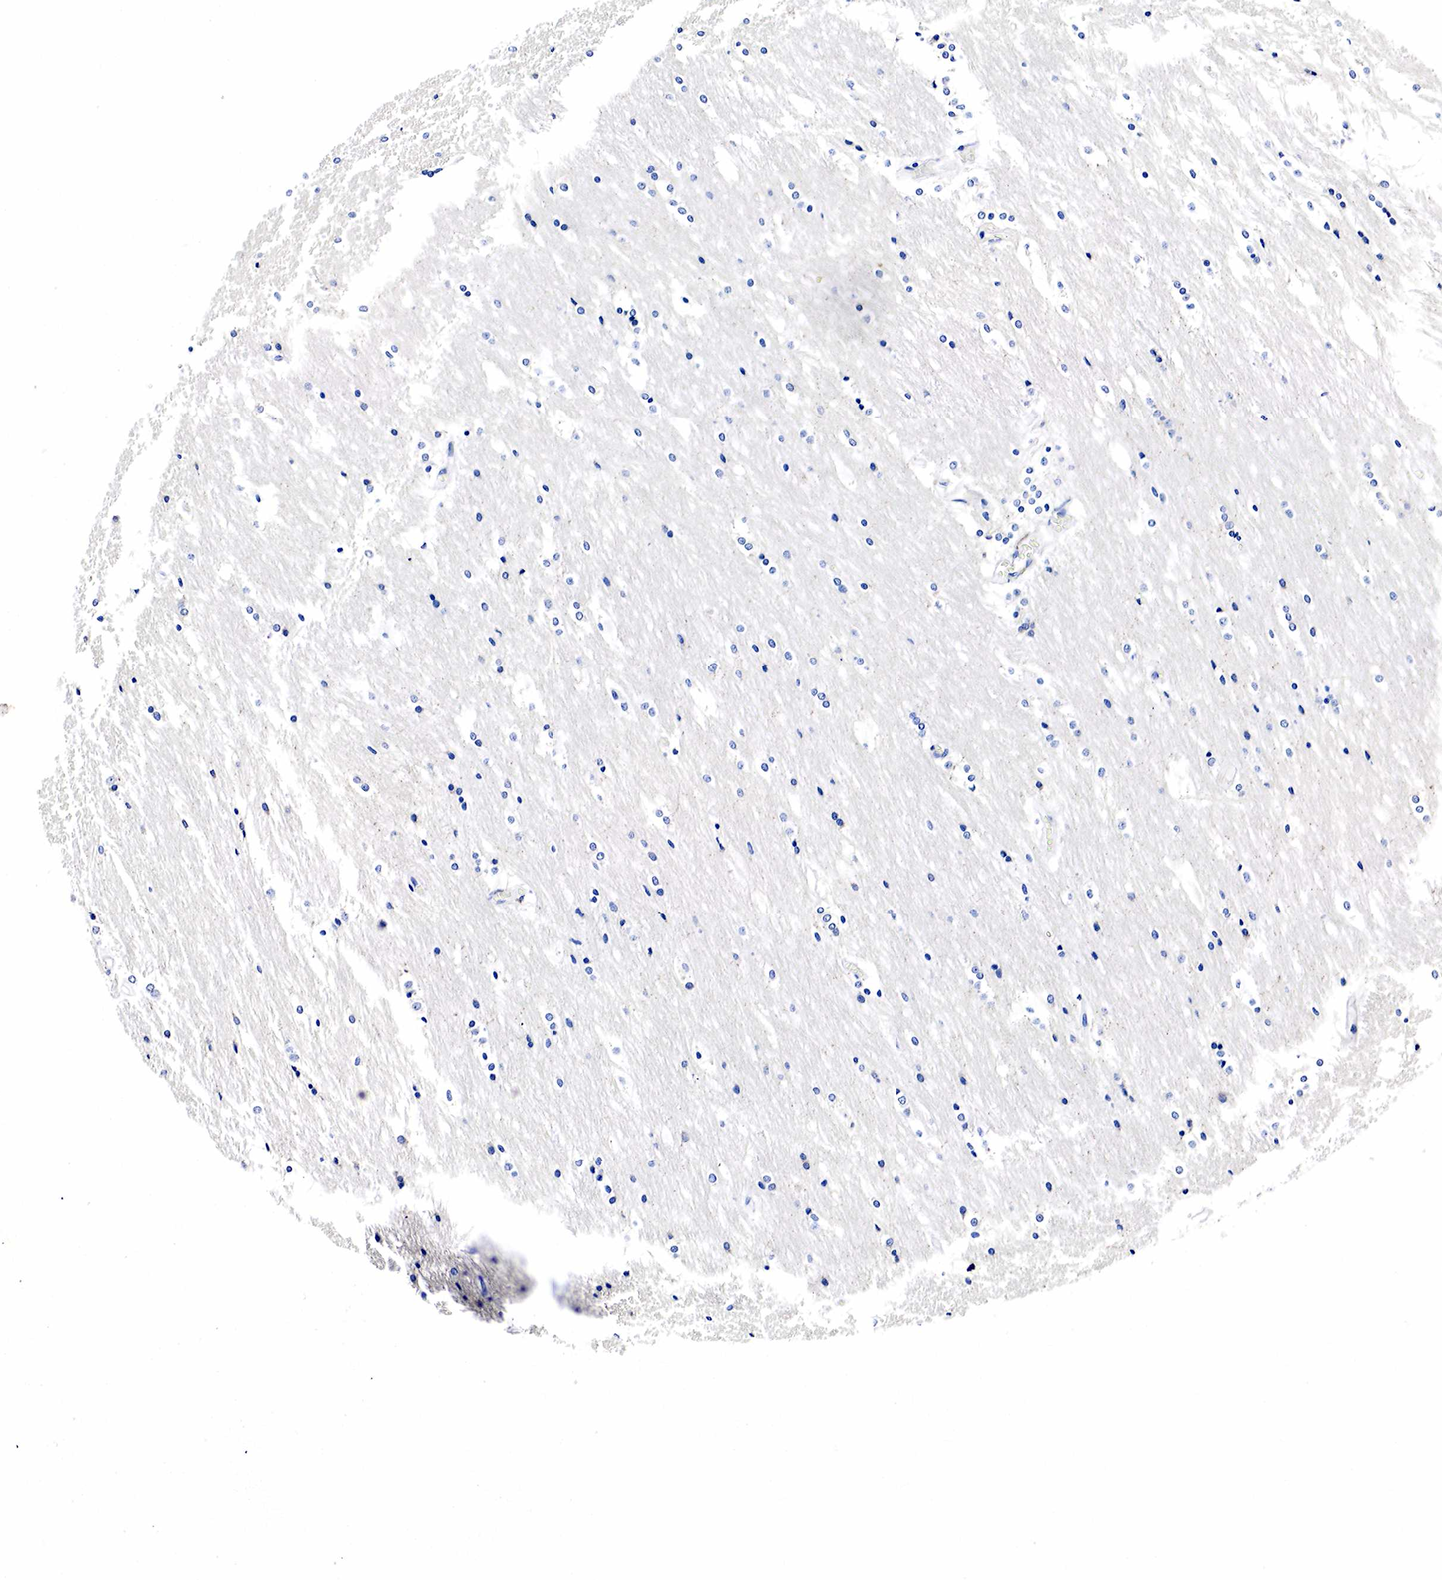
{"staining": {"intensity": "negative", "quantity": "none", "location": "none"}, "tissue": "caudate", "cell_type": "Glial cells", "image_type": "normal", "snomed": [{"axis": "morphology", "description": "Normal tissue, NOS"}, {"axis": "topography", "description": "Lateral ventricle wall"}], "caption": "IHC of normal human caudate reveals no staining in glial cells. (Stains: DAB (3,3'-diaminobenzidine) immunohistochemistry (IHC) with hematoxylin counter stain, Microscopy: brightfield microscopy at high magnification).", "gene": "LYZ", "patient": {"sex": "female", "age": 19}}